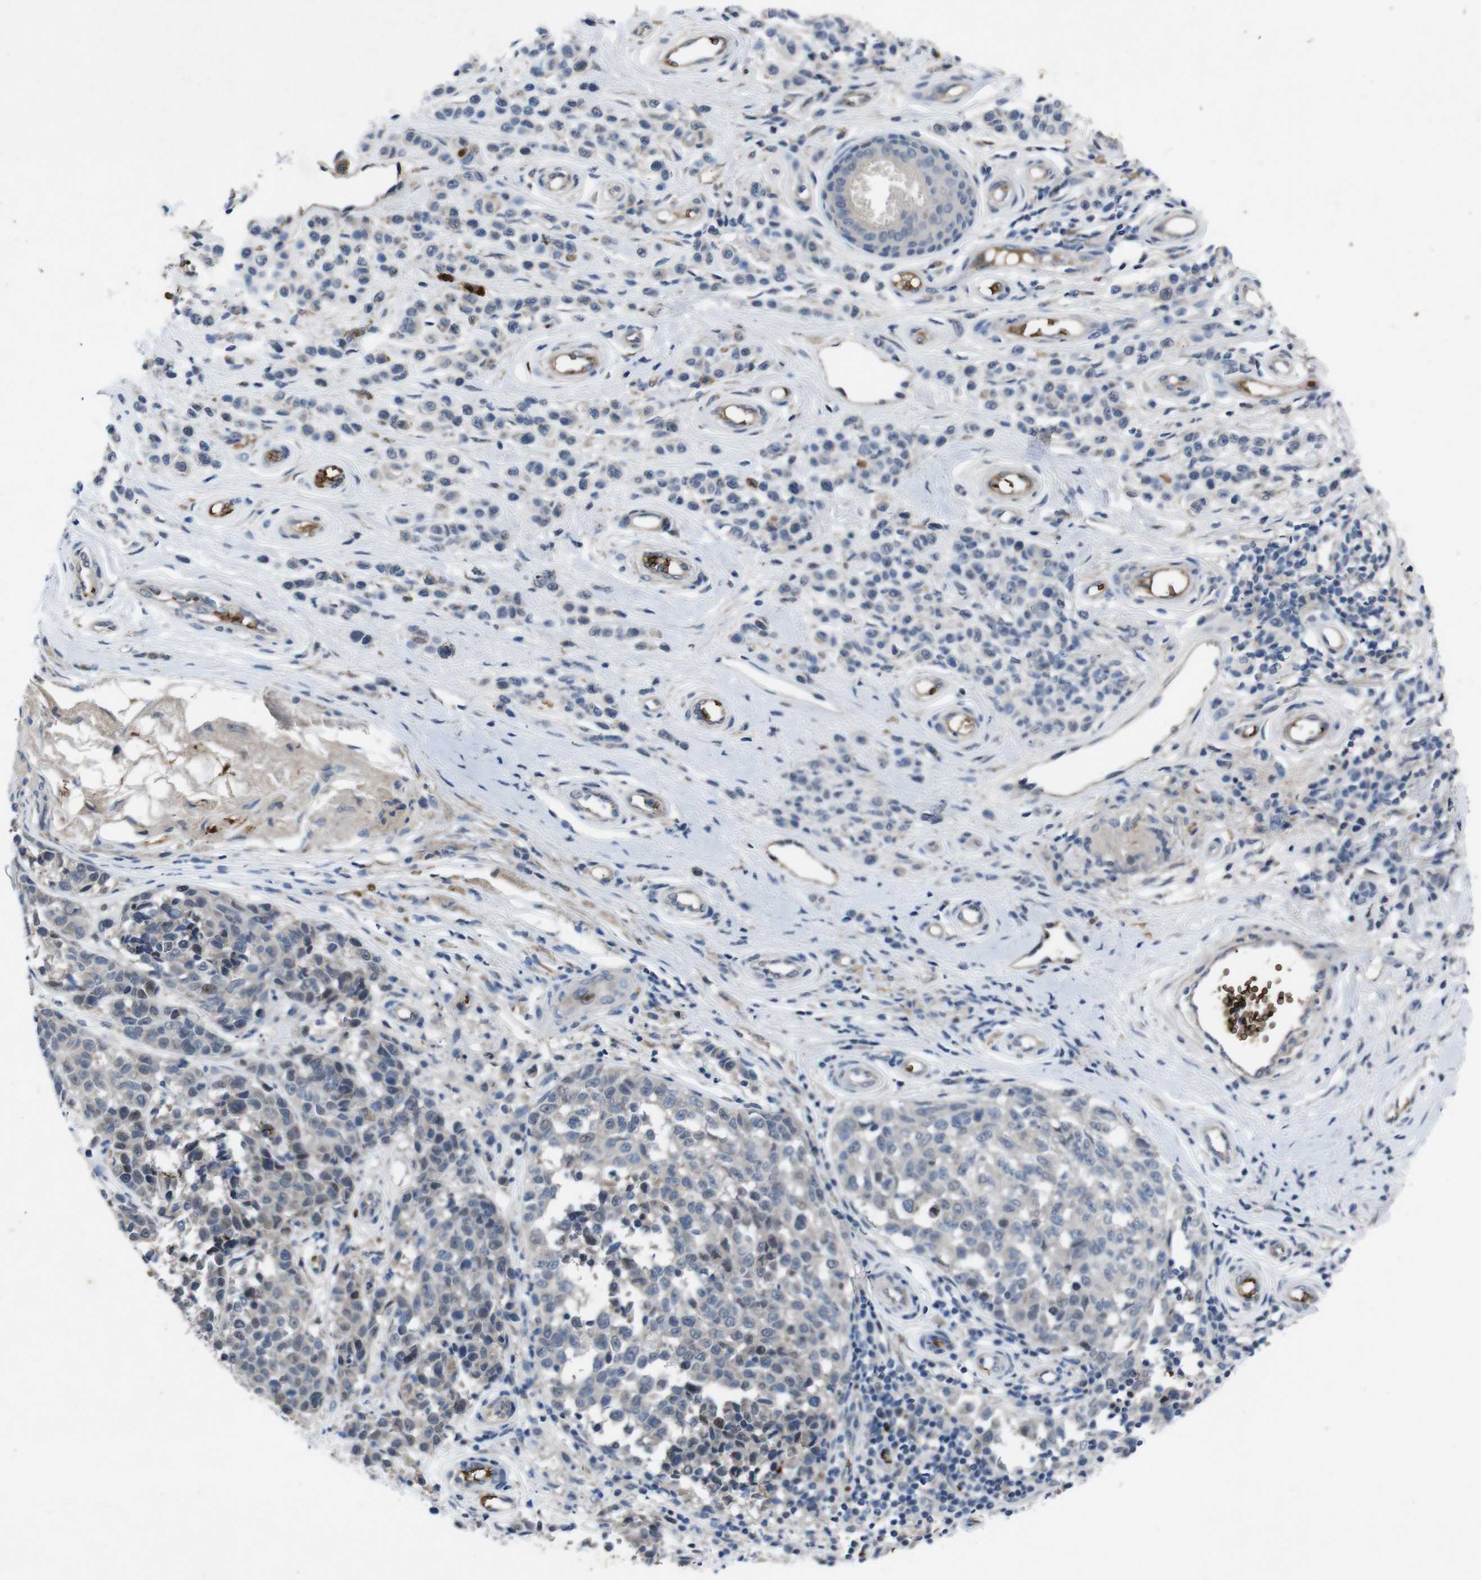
{"staining": {"intensity": "negative", "quantity": "none", "location": "none"}, "tissue": "melanoma", "cell_type": "Tumor cells", "image_type": "cancer", "snomed": [{"axis": "morphology", "description": "Malignant melanoma, NOS"}, {"axis": "topography", "description": "Skin"}], "caption": "DAB (3,3'-diaminobenzidine) immunohistochemical staining of human melanoma displays no significant expression in tumor cells.", "gene": "SPTB", "patient": {"sex": "female", "age": 64}}